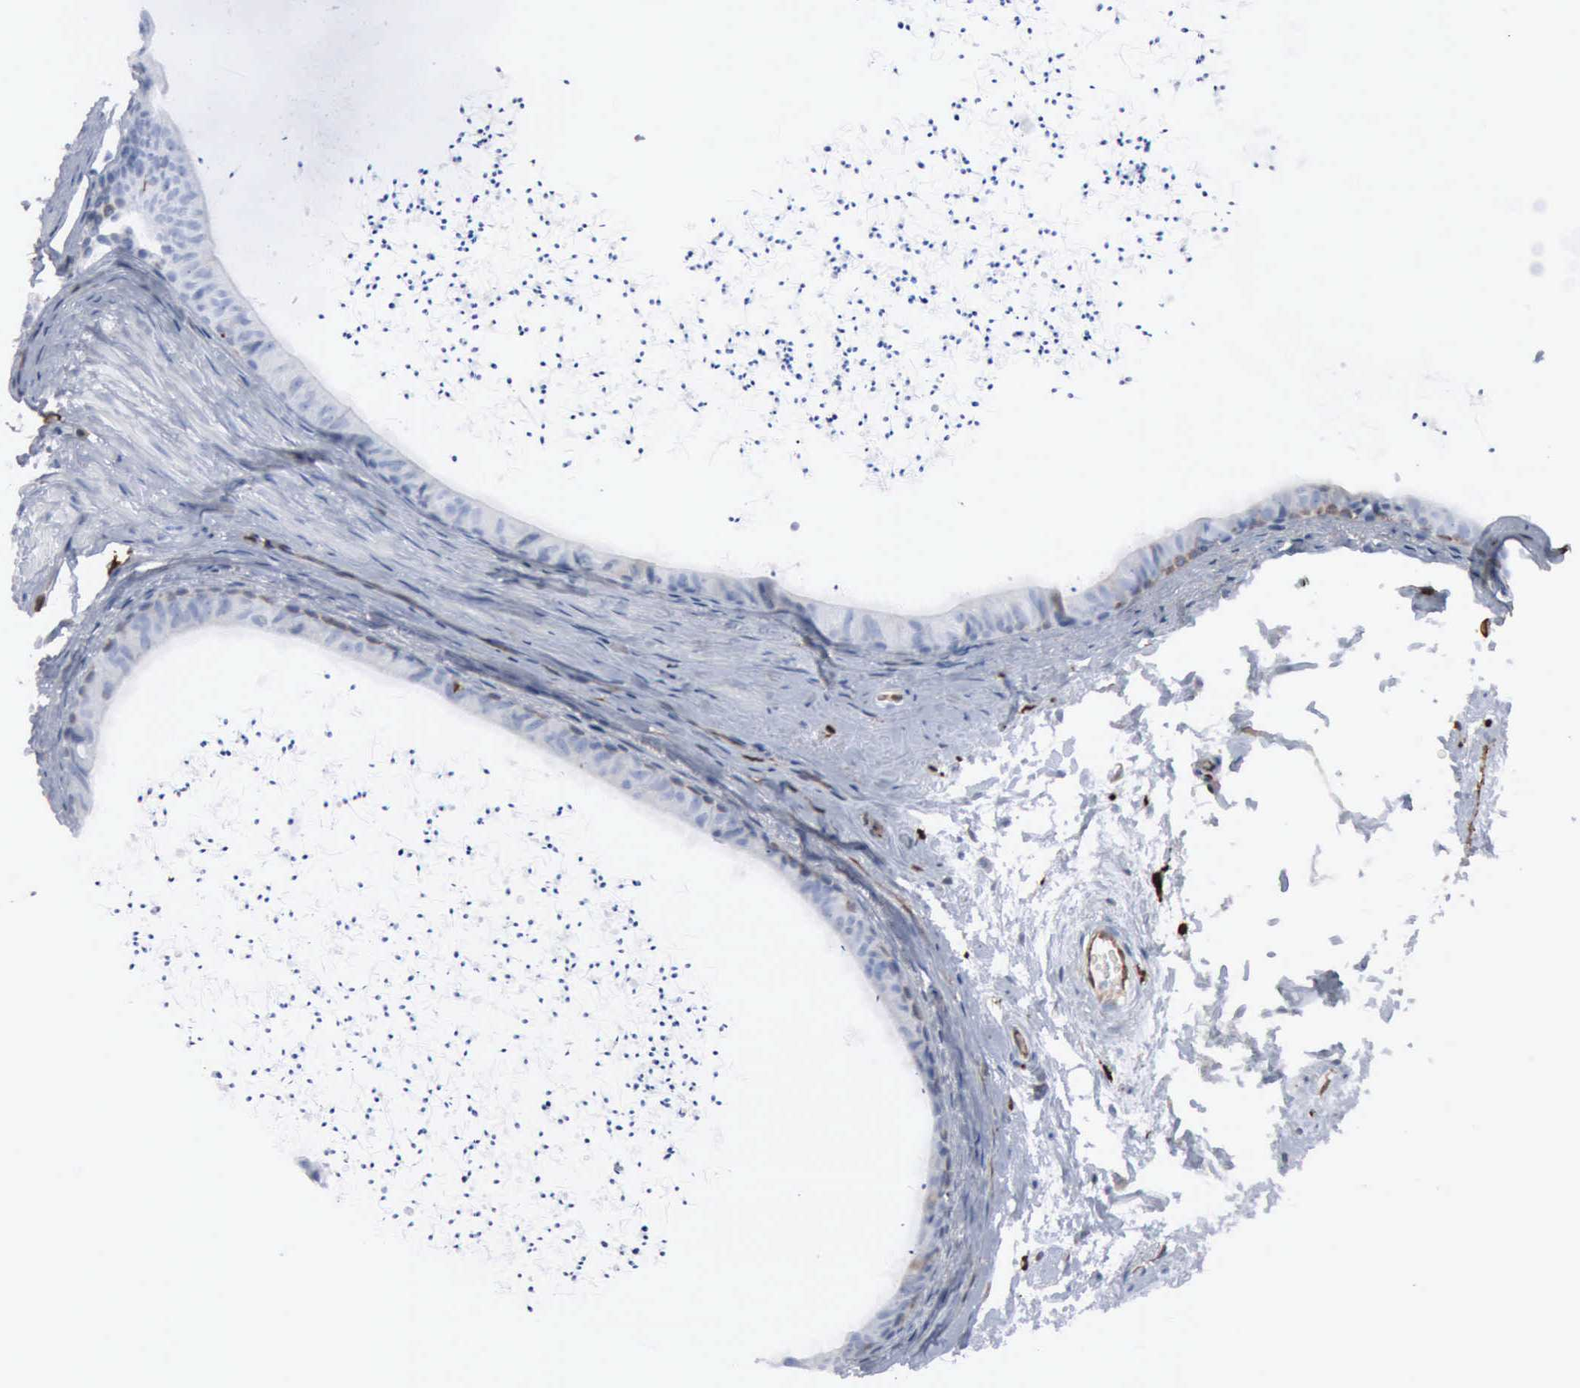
{"staining": {"intensity": "negative", "quantity": "none", "location": "none"}, "tissue": "epididymis", "cell_type": "Glandular cells", "image_type": "normal", "snomed": [{"axis": "morphology", "description": "Normal tissue, NOS"}, {"axis": "topography", "description": "Epididymis"}], "caption": "The immunohistochemistry micrograph has no significant staining in glandular cells of epididymis. (DAB IHC with hematoxylin counter stain).", "gene": "FSCN1", "patient": {"sex": "male", "age": 77}}